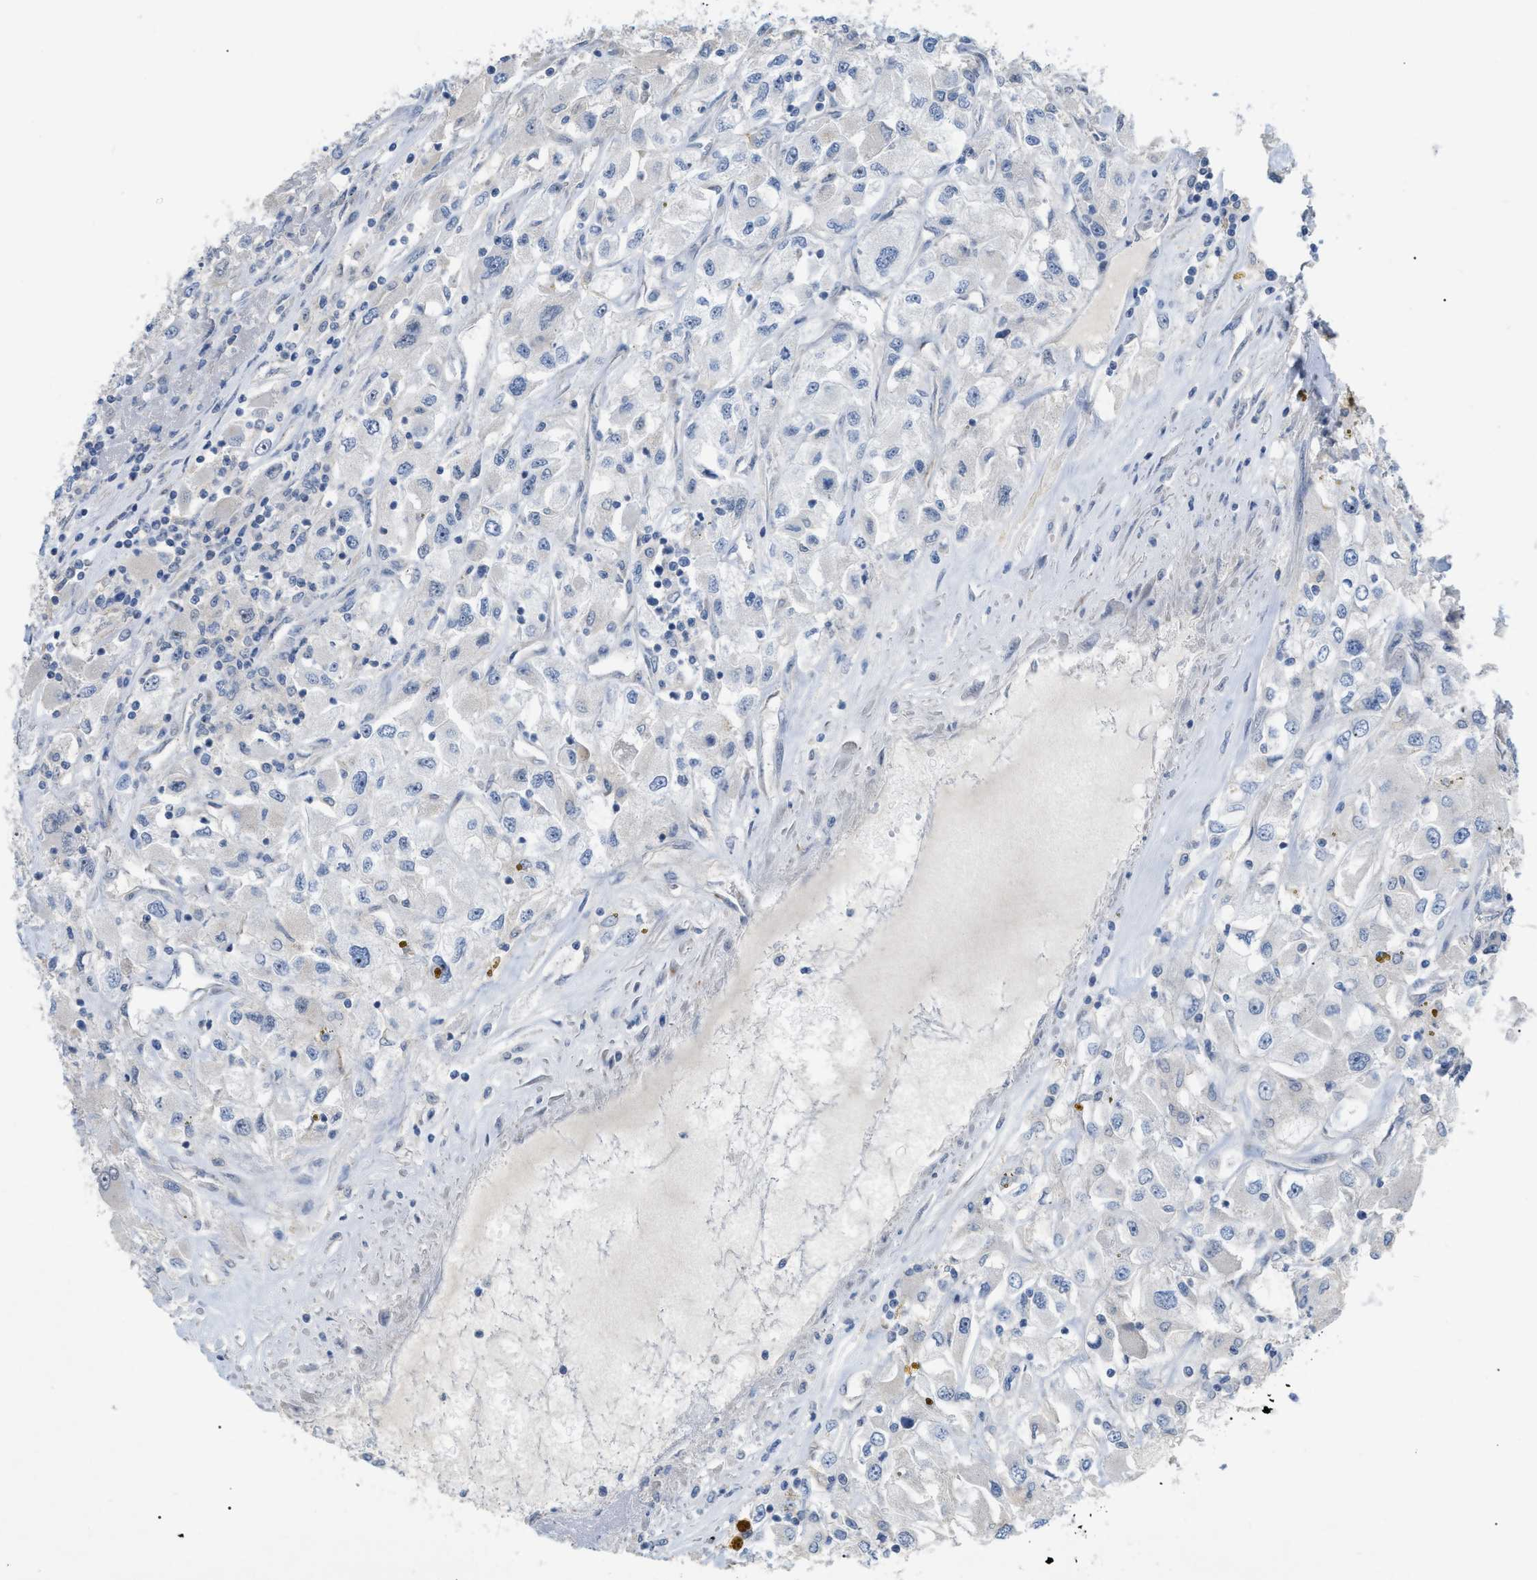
{"staining": {"intensity": "negative", "quantity": "none", "location": "none"}, "tissue": "renal cancer", "cell_type": "Tumor cells", "image_type": "cancer", "snomed": [{"axis": "morphology", "description": "Adenocarcinoma, NOS"}, {"axis": "topography", "description": "Kidney"}], "caption": "An immunohistochemistry (IHC) micrograph of renal cancer (adenocarcinoma) is shown. There is no staining in tumor cells of renal cancer (adenocarcinoma).", "gene": "DHX58", "patient": {"sex": "female", "age": 52}}